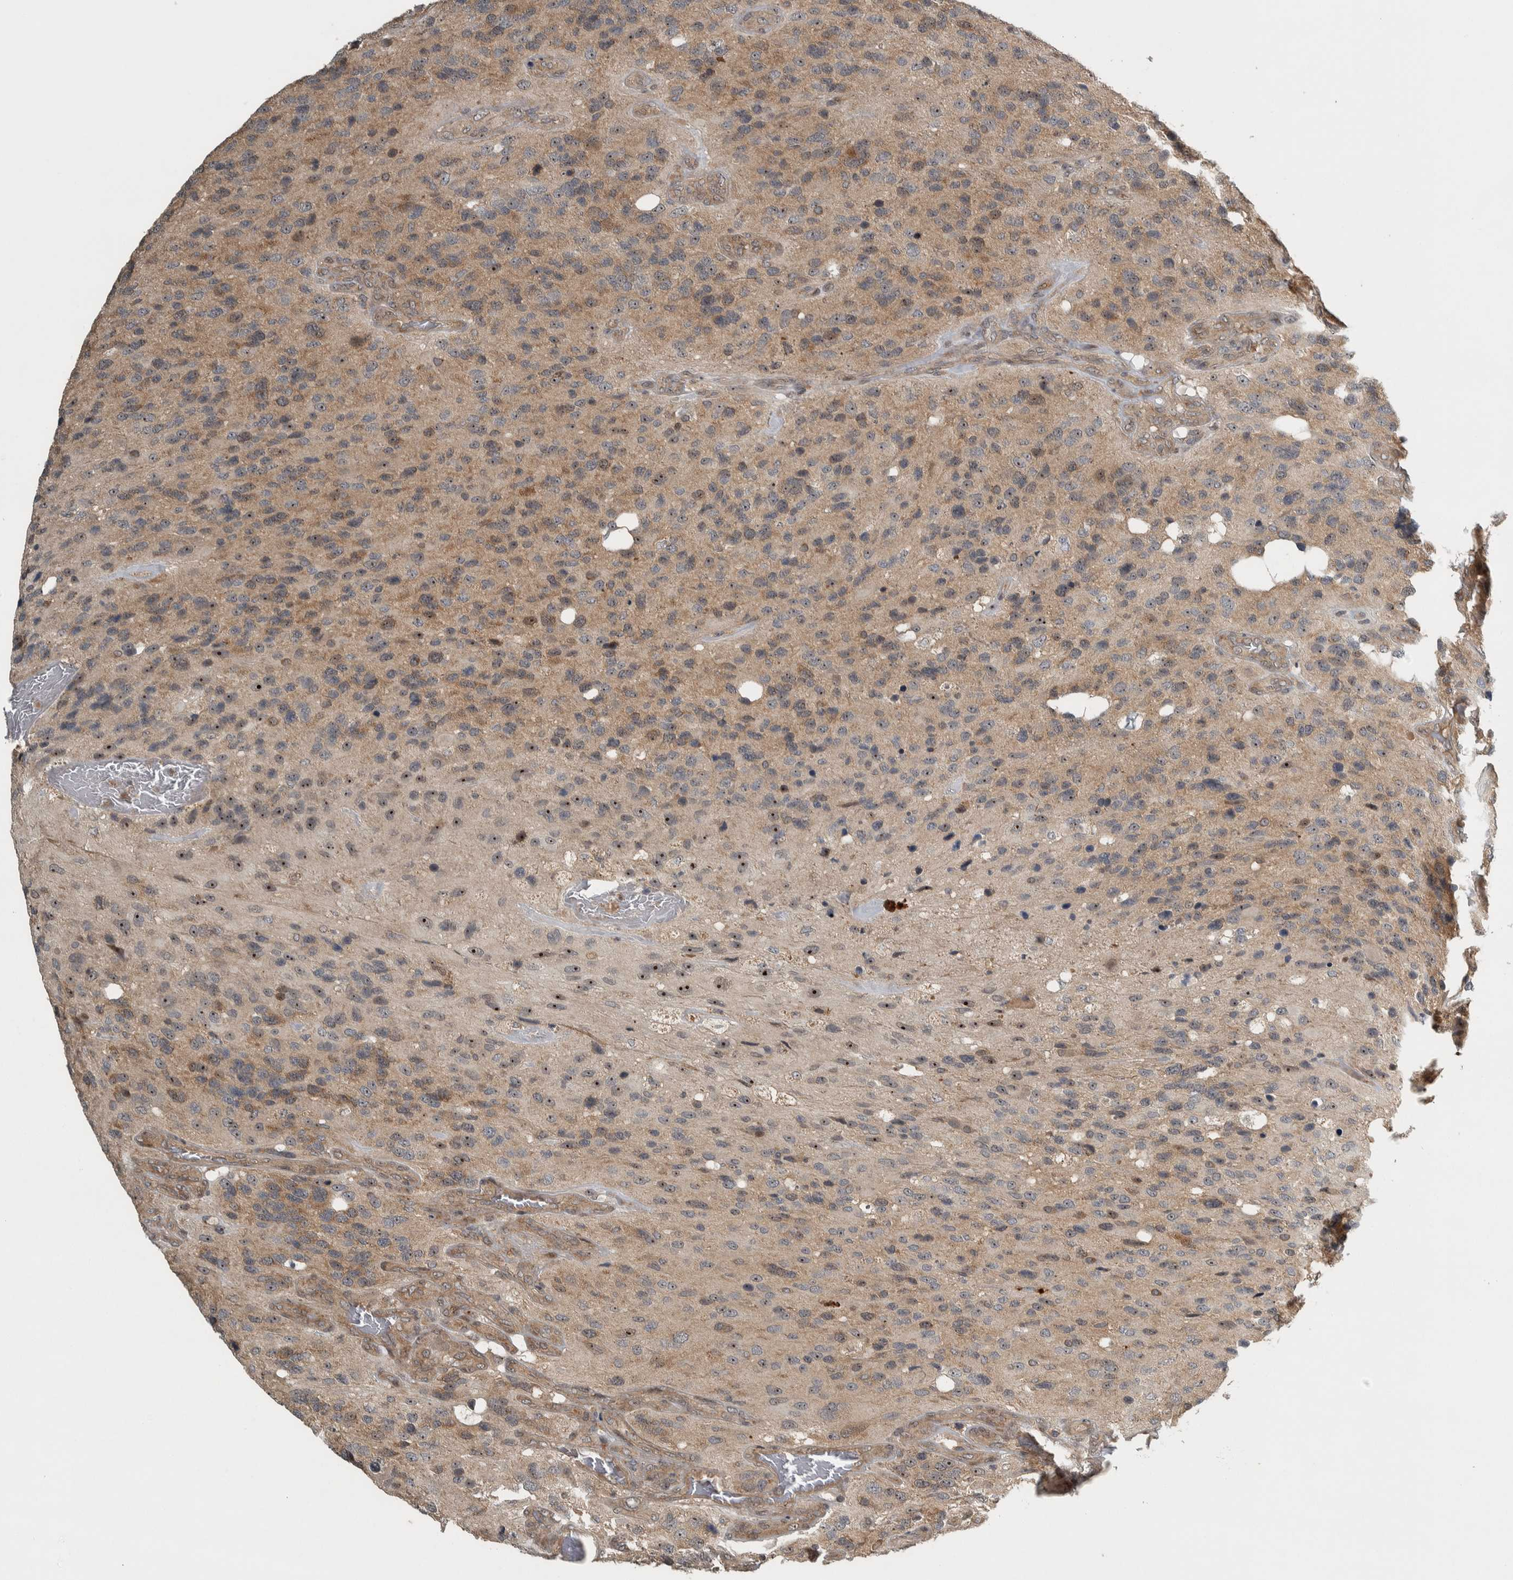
{"staining": {"intensity": "moderate", "quantity": "25%-75%", "location": "cytoplasmic/membranous,nuclear"}, "tissue": "glioma", "cell_type": "Tumor cells", "image_type": "cancer", "snomed": [{"axis": "morphology", "description": "Glioma, malignant, High grade"}, {"axis": "topography", "description": "Brain"}], "caption": "Immunohistochemical staining of glioma shows medium levels of moderate cytoplasmic/membranous and nuclear protein positivity in about 25%-75% of tumor cells.", "gene": "XPO5", "patient": {"sex": "female", "age": 58}}